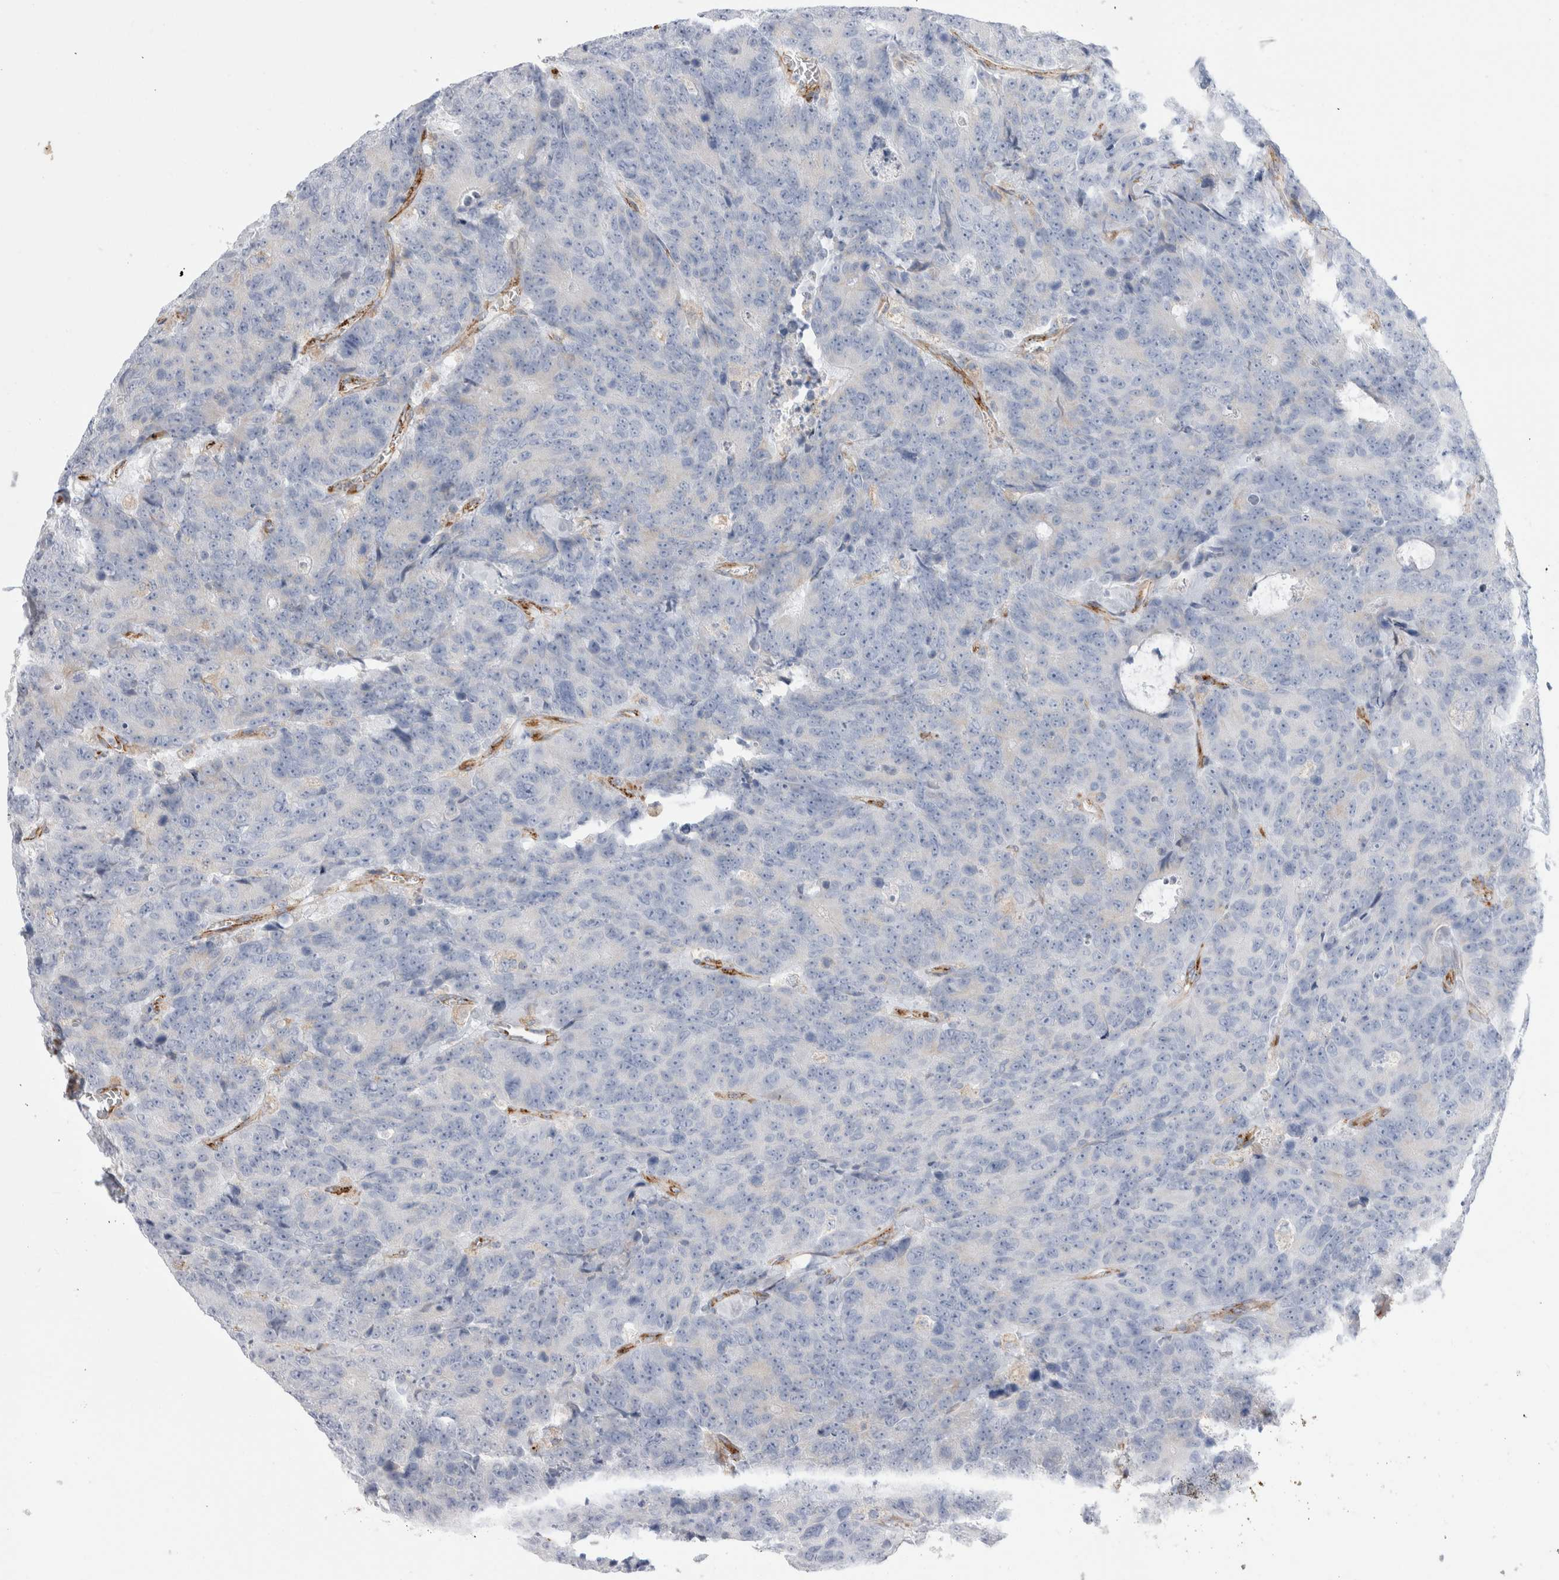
{"staining": {"intensity": "negative", "quantity": "none", "location": "none"}, "tissue": "colorectal cancer", "cell_type": "Tumor cells", "image_type": "cancer", "snomed": [{"axis": "morphology", "description": "Adenocarcinoma, NOS"}, {"axis": "topography", "description": "Colon"}], "caption": "This is an IHC micrograph of colorectal cancer. There is no expression in tumor cells.", "gene": "CNPY4", "patient": {"sex": "female", "age": 86}}